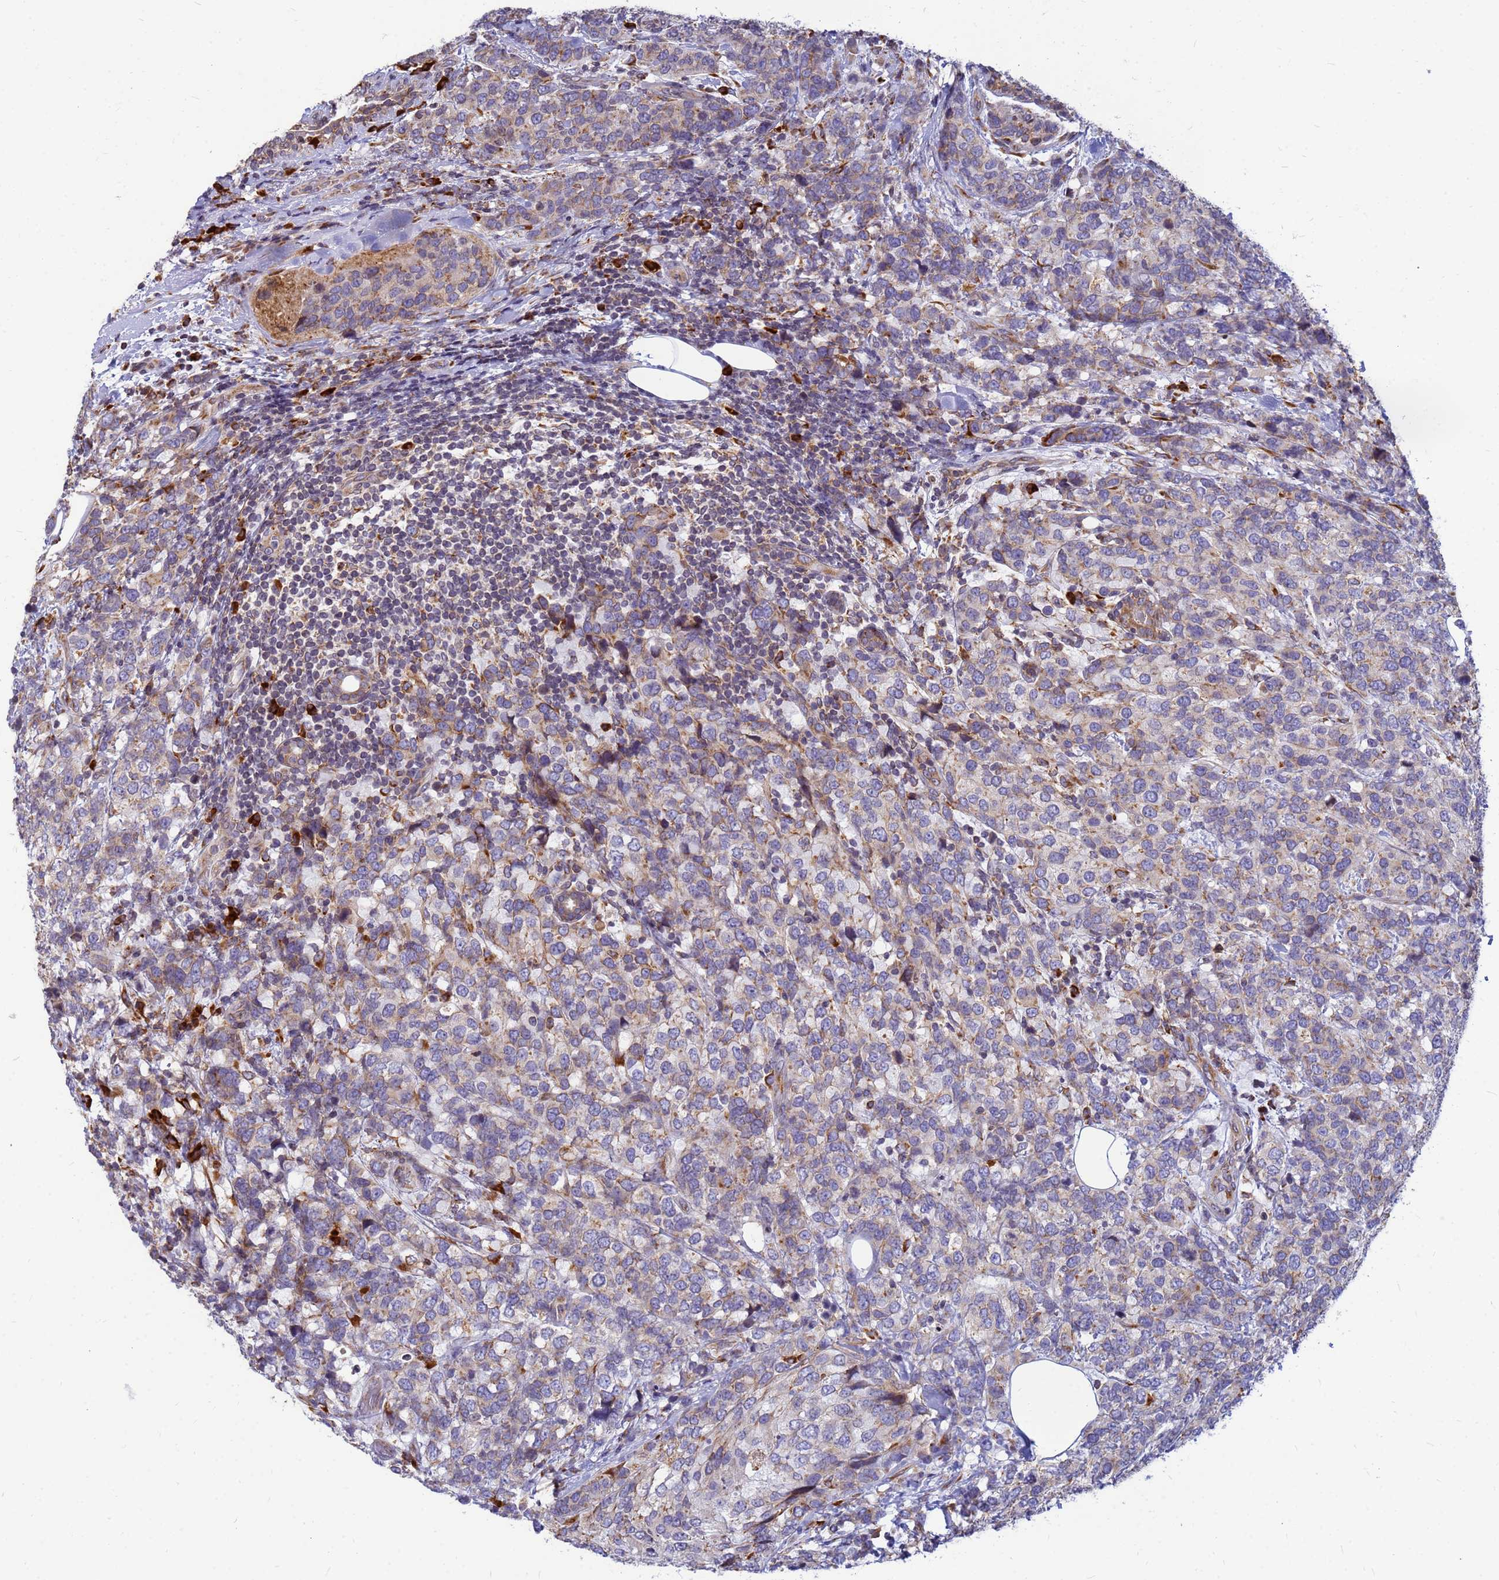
{"staining": {"intensity": "weak", "quantity": "25%-75%", "location": "cytoplasmic/membranous"}, "tissue": "breast cancer", "cell_type": "Tumor cells", "image_type": "cancer", "snomed": [{"axis": "morphology", "description": "Lobular carcinoma"}, {"axis": "topography", "description": "Breast"}], "caption": "Lobular carcinoma (breast) tissue reveals weak cytoplasmic/membranous expression in about 25%-75% of tumor cells (DAB (3,3'-diaminobenzidine) = brown stain, brightfield microscopy at high magnification).", "gene": "SSR4", "patient": {"sex": "female", "age": 59}}